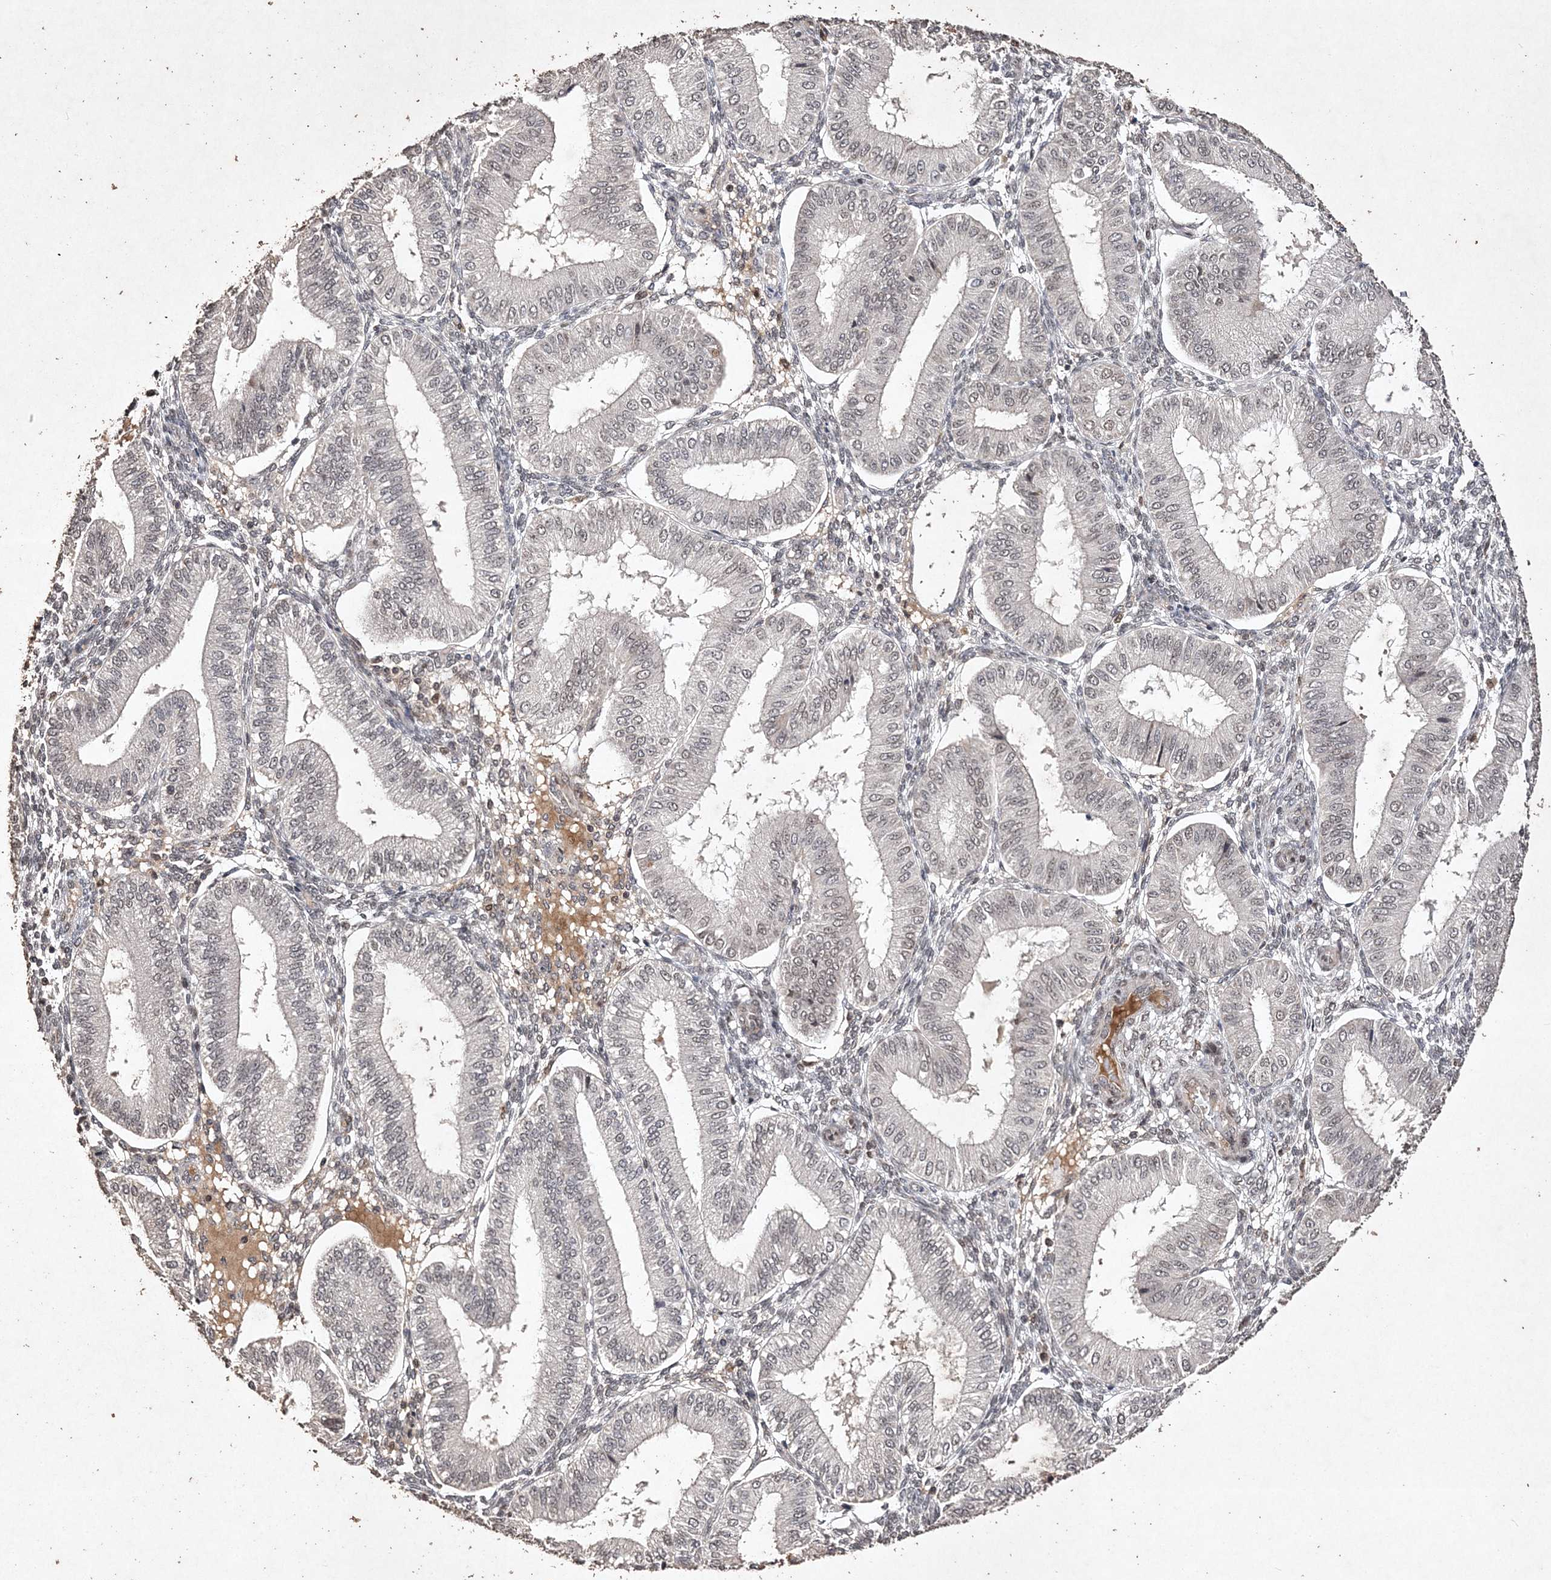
{"staining": {"intensity": "weak", "quantity": "25%-75%", "location": "nuclear"}, "tissue": "endometrium", "cell_type": "Cells in endometrial stroma", "image_type": "normal", "snomed": [{"axis": "morphology", "description": "Normal tissue, NOS"}, {"axis": "topography", "description": "Endometrium"}], "caption": "A micrograph showing weak nuclear staining in about 25%-75% of cells in endometrial stroma in normal endometrium, as visualized by brown immunohistochemical staining.", "gene": "C3orf38", "patient": {"sex": "female", "age": 39}}